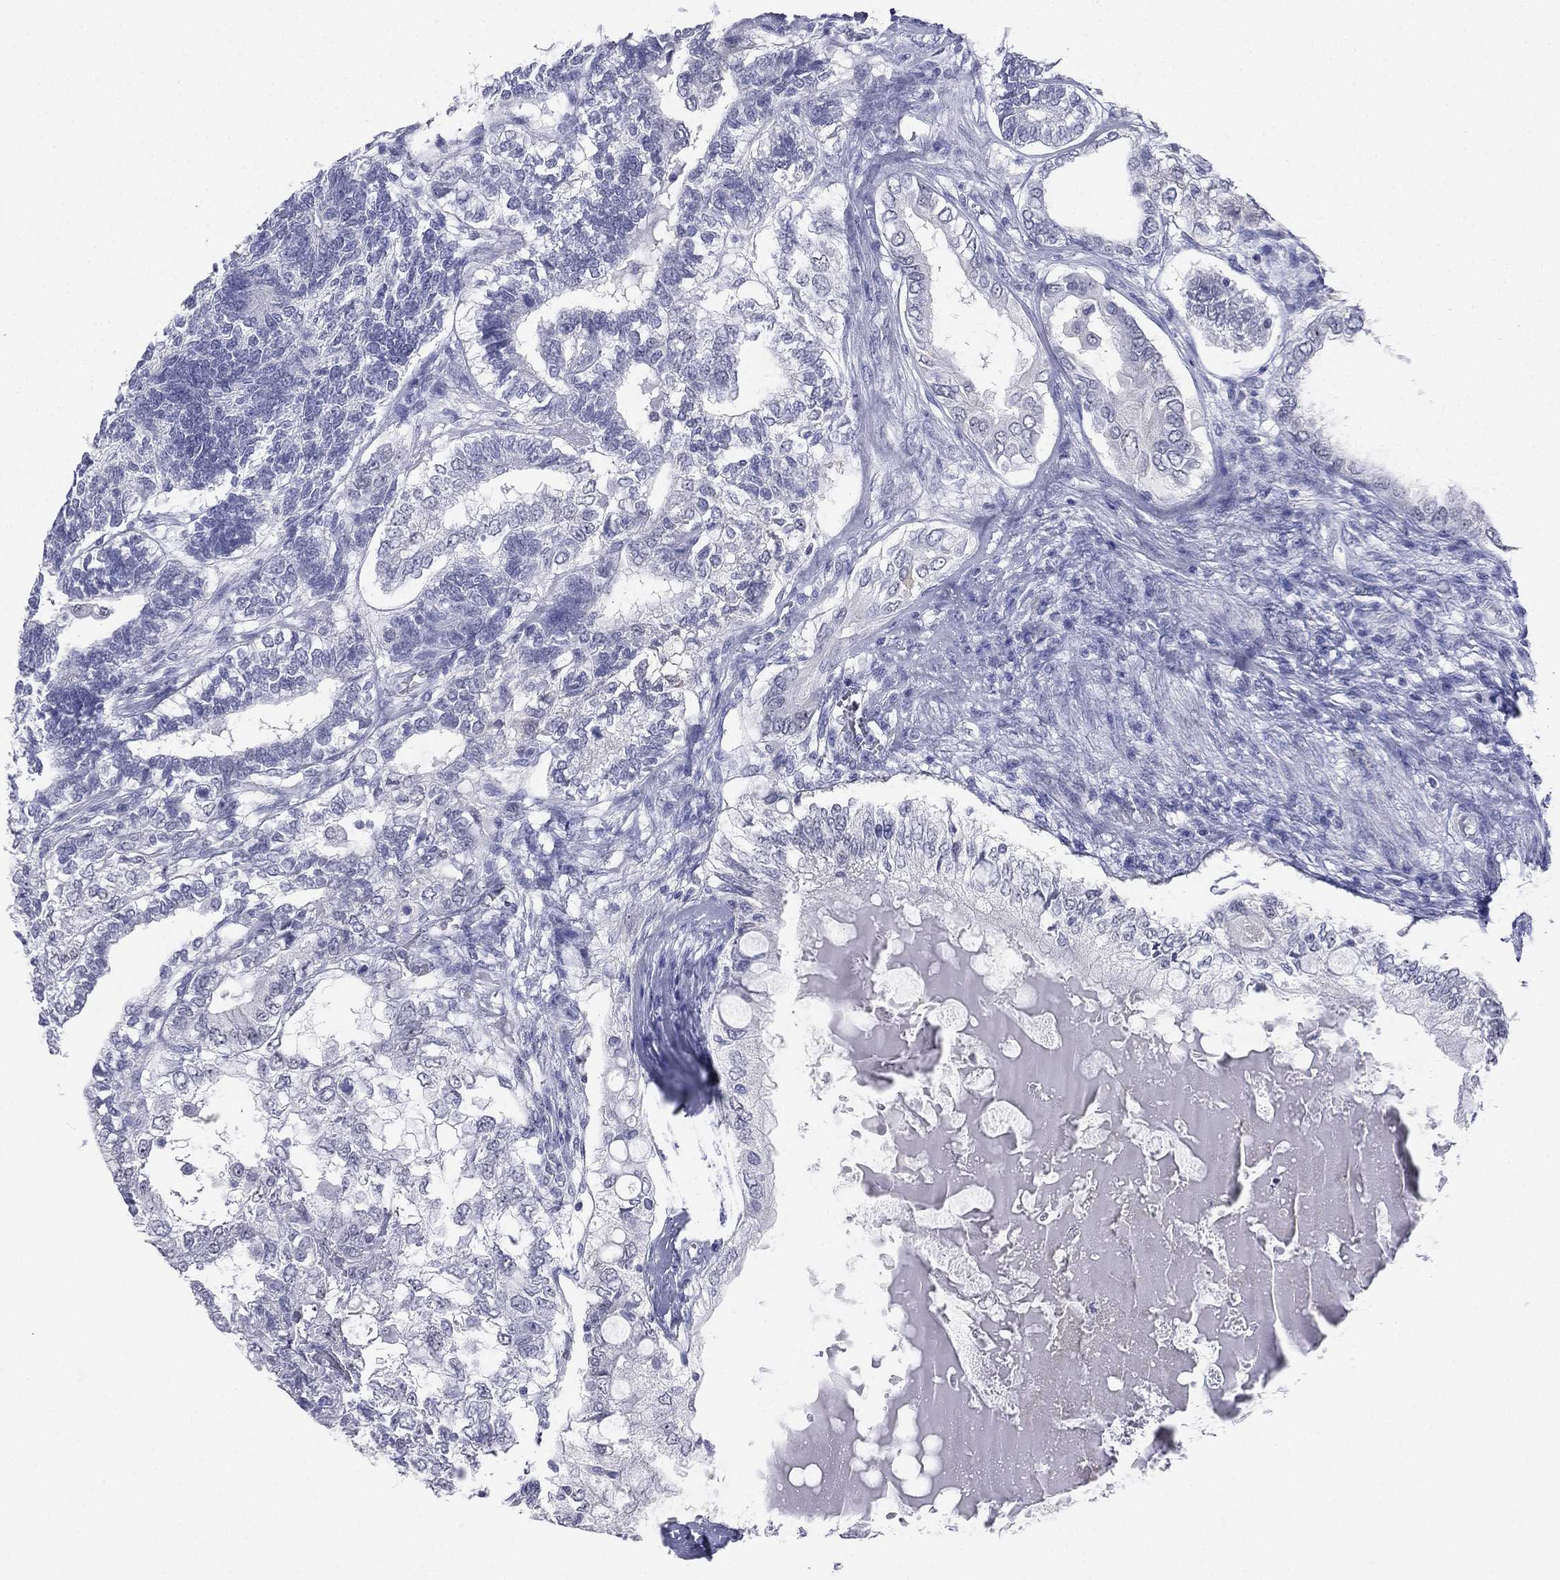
{"staining": {"intensity": "negative", "quantity": "none", "location": "none"}, "tissue": "testis cancer", "cell_type": "Tumor cells", "image_type": "cancer", "snomed": [{"axis": "morphology", "description": "Seminoma, NOS"}, {"axis": "morphology", "description": "Carcinoma, Embryonal, NOS"}, {"axis": "topography", "description": "Testis"}], "caption": "Tumor cells show no significant protein staining in embryonal carcinoma (testis).", "gene": "CD22", "patient": {"sex": "male", "age": 41}}